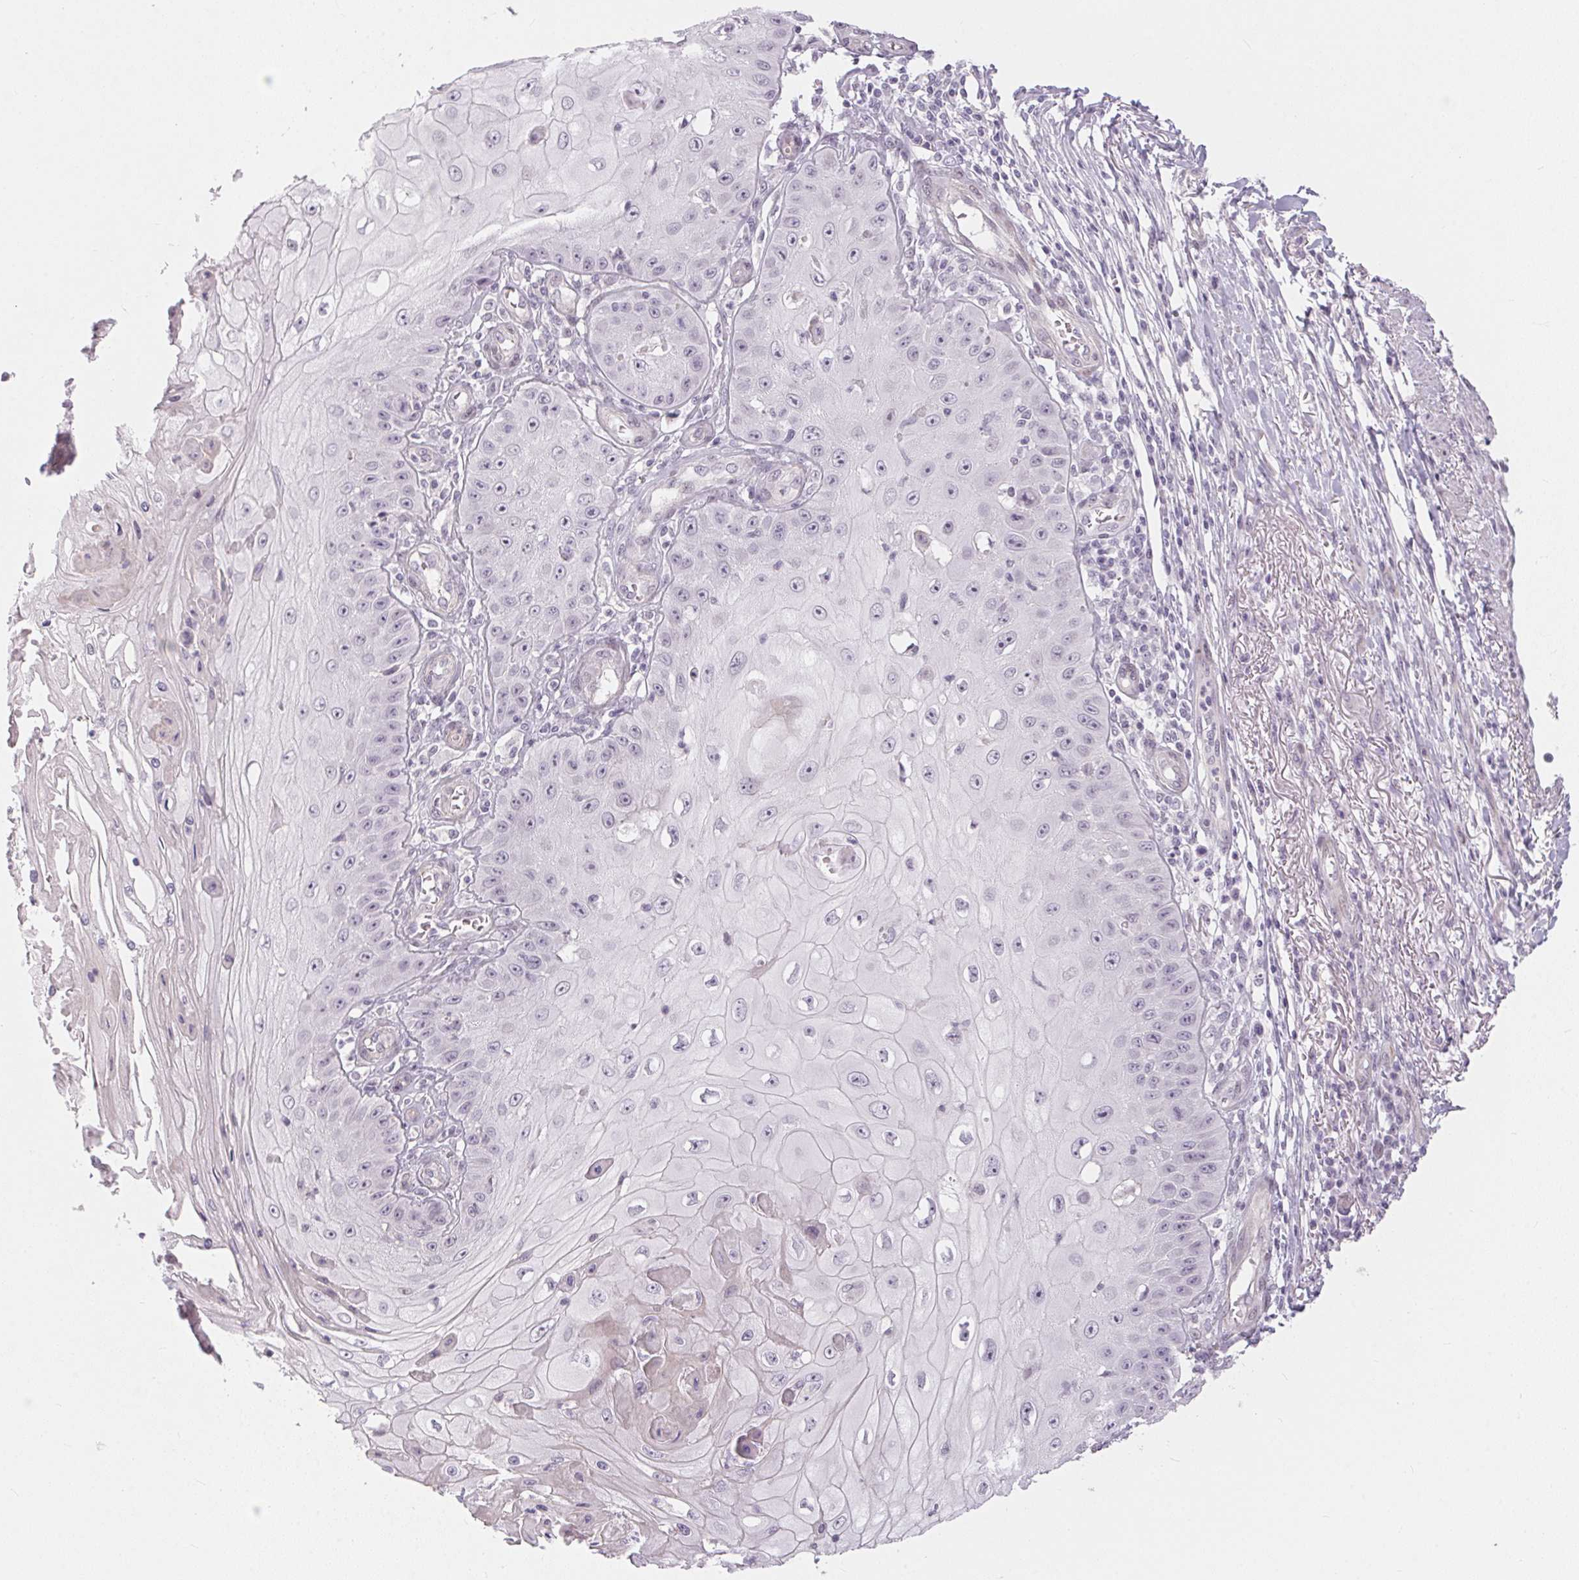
{"staining": {"intensity": "negative", "quantity": "none", "location": "none"}, "tissue": "skin cancer", "cell_type": "Tumor cells", "image_type": "cancer", "snomed": [{"axis": "morphology", "description": "Squamous cell carcinoma, NOS"}, {"axis": "topography", "description": "Skin"}], "caption": "A photomicrograph of human skin squamous cell carcinoma is negative for staining in tumor cells. The staining was performed using DAB to visualize the protein expression in brown, while the nuclei were stained in blue with hematoxylin (Magnification: 20x).", "gene": "GDAP1L1", "patient": {"sex": "male", "age": 70}}